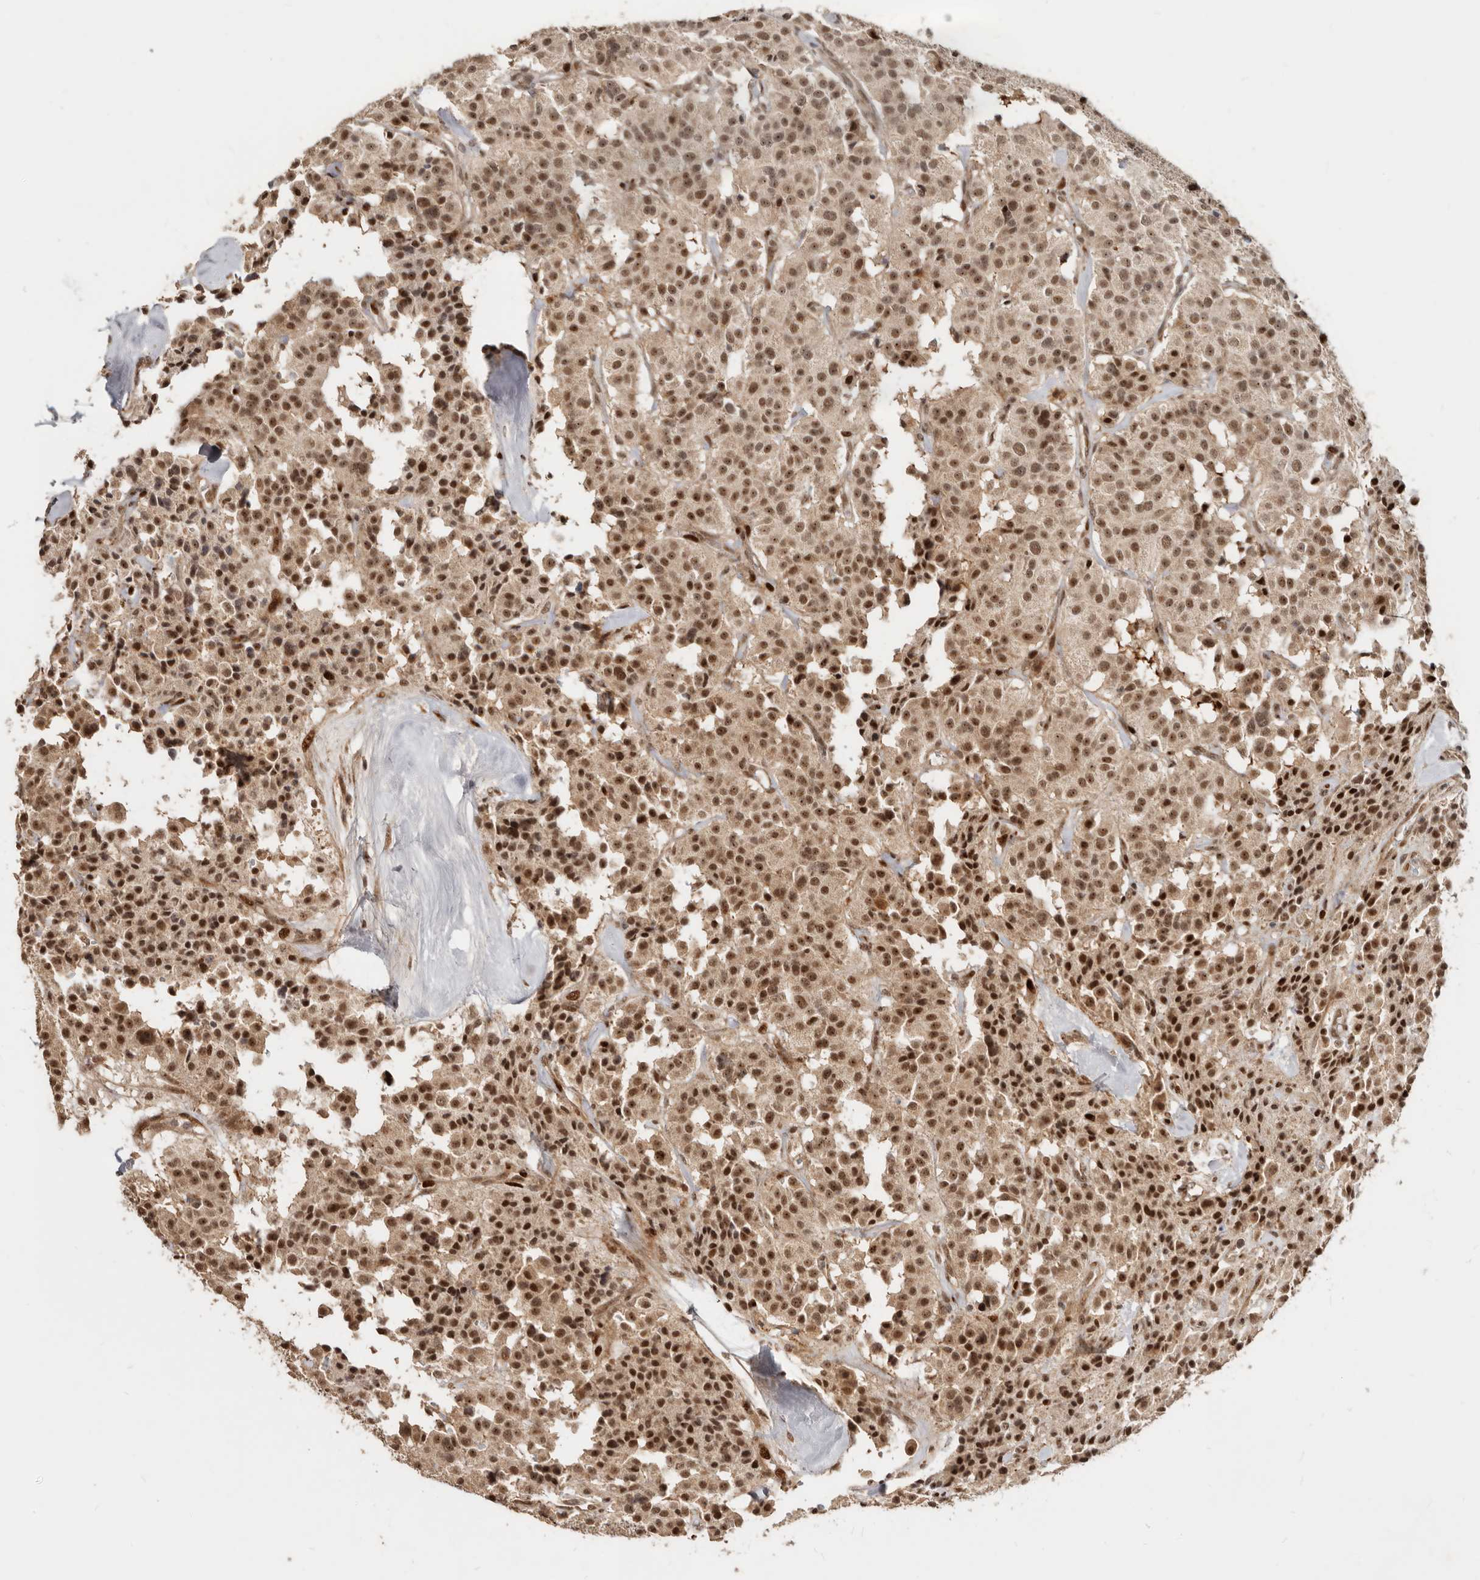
{"staining": {"intensity": "moderate", "quantity": ">75%", "location": "cytoplasmic/membranous,nuclear"}, "tissue": "carcinoid", "cell_type": "Tumor cells", "image_type": "cancer", "snomed": [{"axis": "morphology", "description": "Carcinoid, malignant, NOS"}, {"axis": "topography", "description": "Lung"}], "caption": "Brown immunohistochemical staining in carcinoid exhibits moderate cytoplasmic/membranous and nuclear positivity in about >75% of tumor cells.", "gene": "GPBP1L1", "patient": {"sex": "male", "age": 30}}